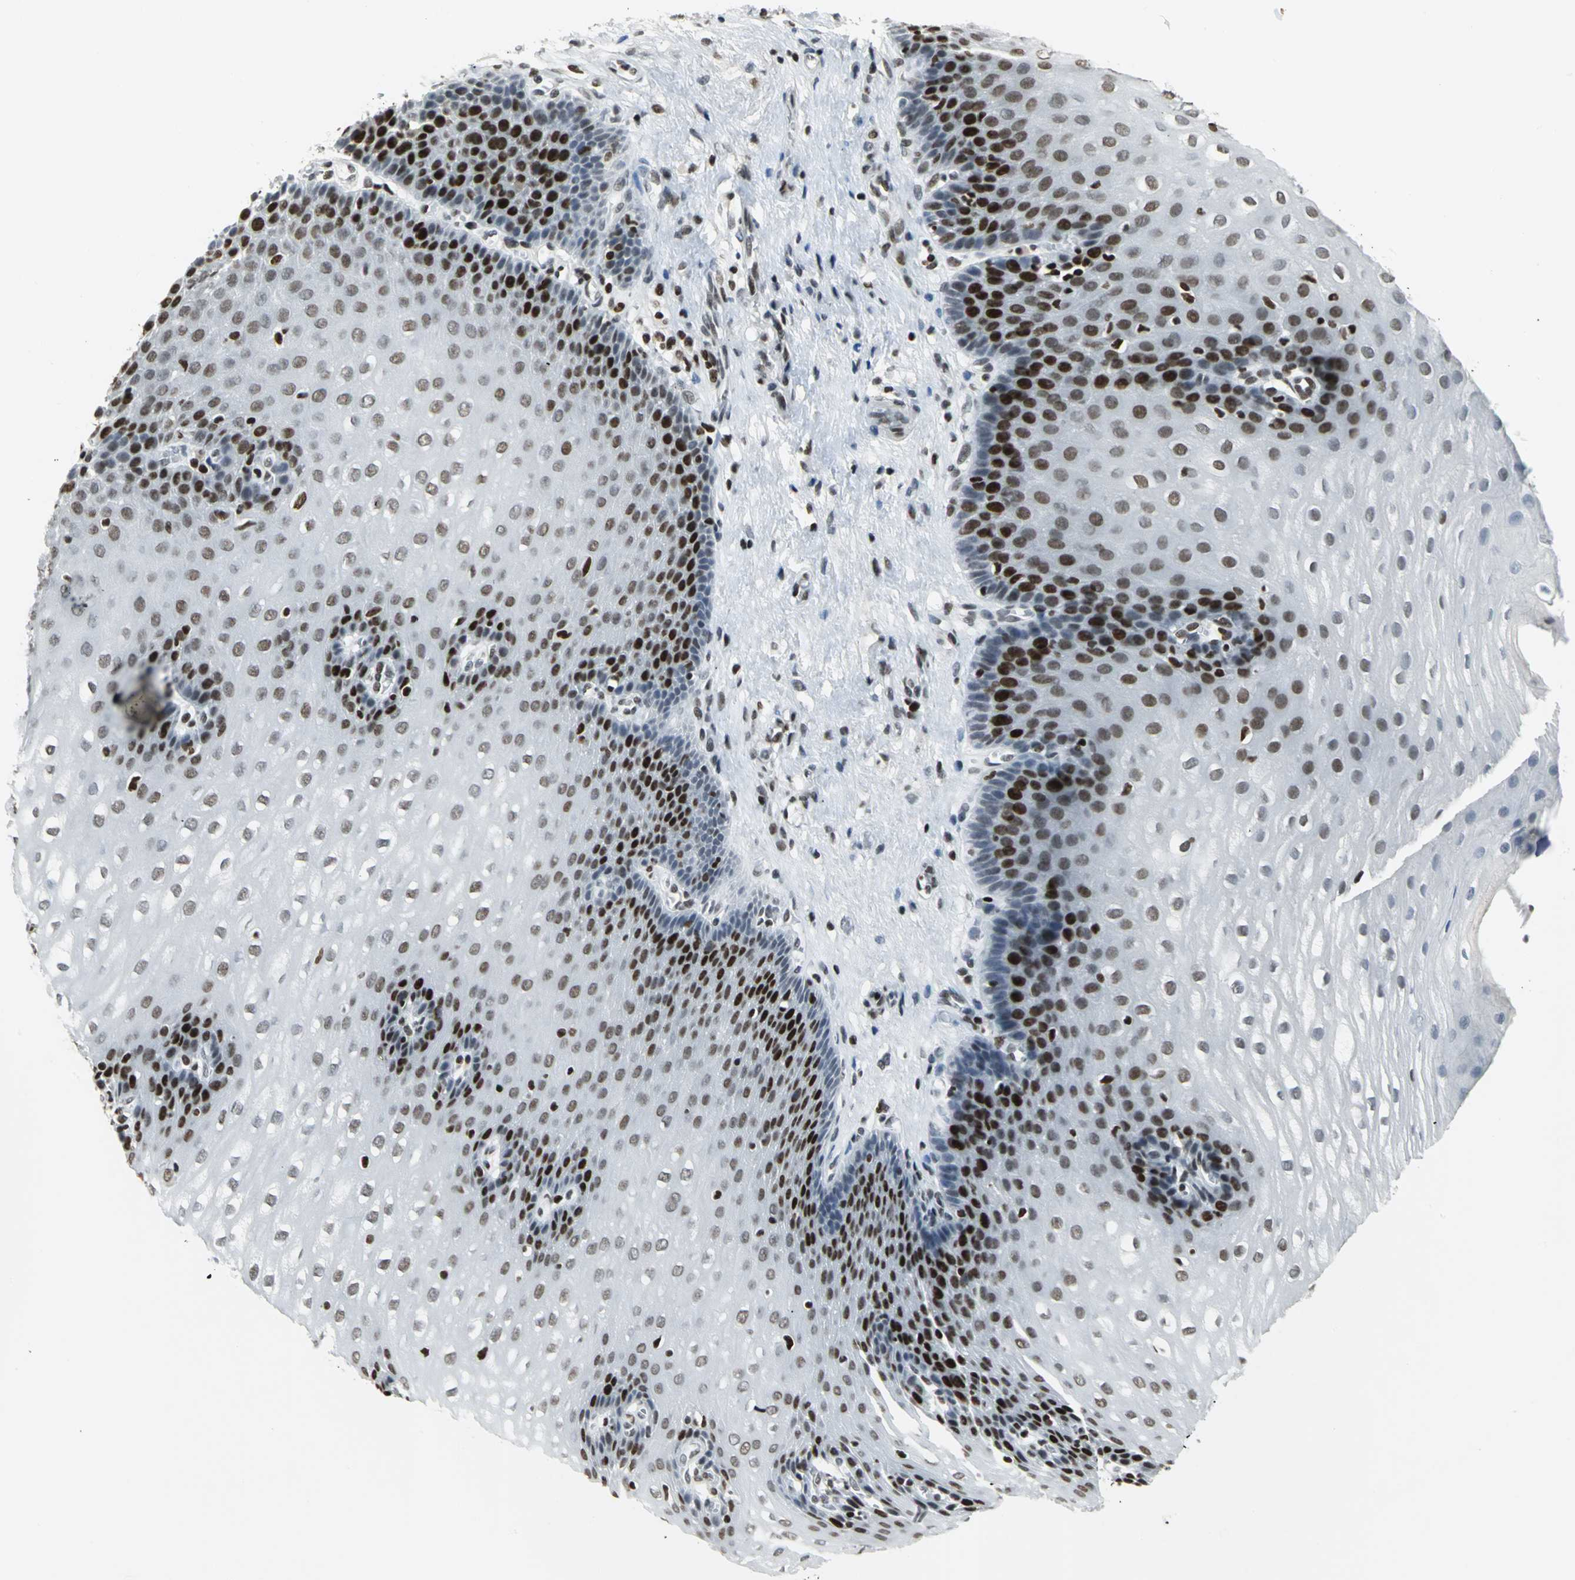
{"staining": {"intensity": "strong", "quantity": "25%-75%", "location": "nuclear"}, "tissue": "esophagus", "cell_type": "Squamous epithelial cells", "image_type": "normal", "snomed": [{"axis": "morphology", "description": "Normal tissue, NOS"}, {"axis": "topography", "description": "Esophagus"}], "caption": "Immunohistochemical staining of benign esophagus demonstrates high levels of strong nuclear positivity in about 25%-75% of squamous epithelial cells. The staining was performed using DAB (3,3'-diaminobenzidine), with brown indicating positive protein expression. Nuclei are stained blue with hematoxylin.", "gene": "HNRNPD", "patient": {"sex": "male", "age": 48}}